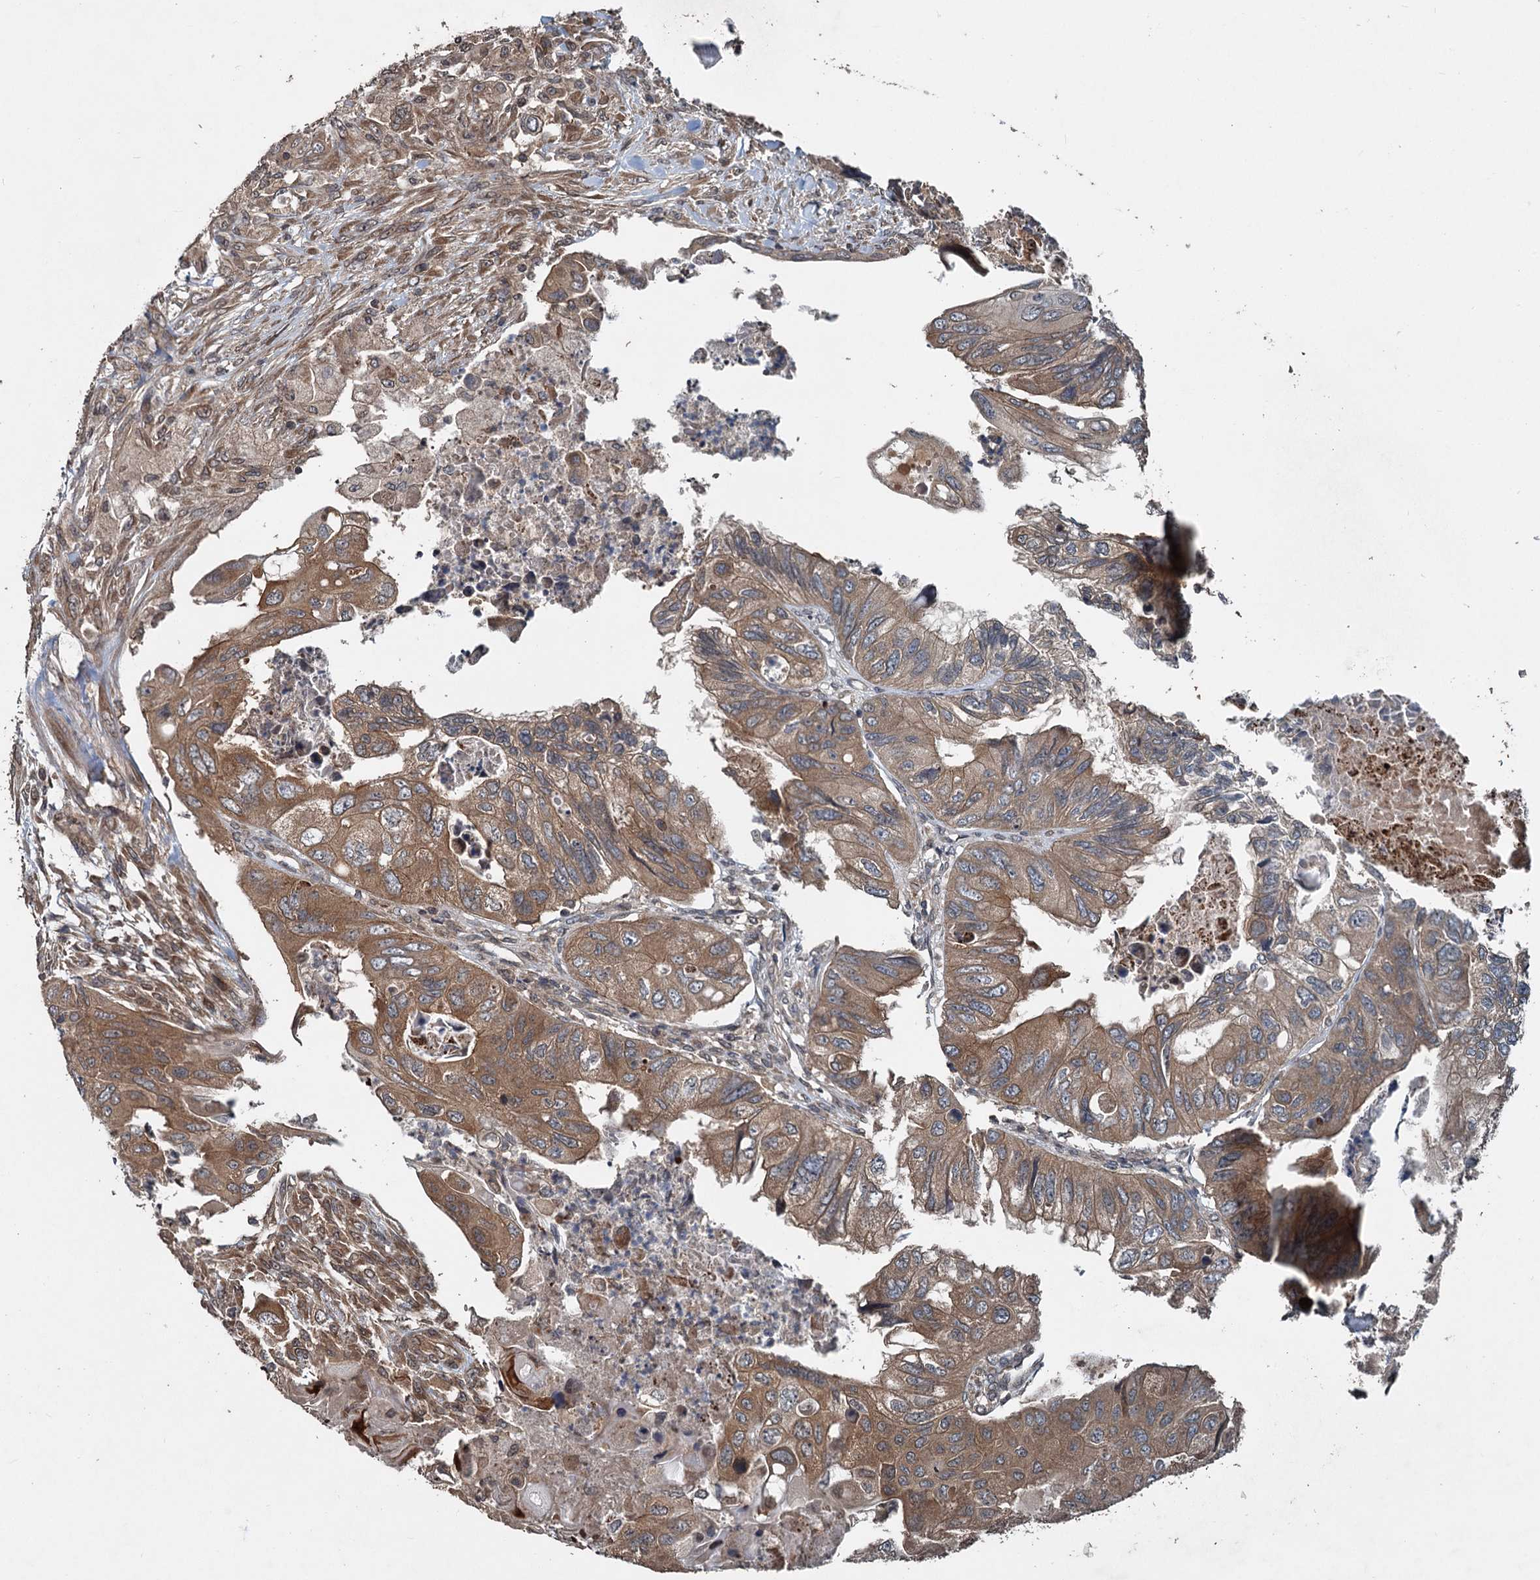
{"staining": {"intensity": "moderate", "quantity": ">75%", "location": "cytoplasmic/membranous"}, "tissue": "colorectal cancer", "cell_type": "Tumor cells", "image_type": "cancer", "snomed": [{"axis": "morphology", "description": "Adenocarcinoma, NOS"}, {"axis": "topography", "description": "Rectum"}], "caption": "IHC (DAB) staining of adenocarcinoma (colorectal) shows moderate cytoplasmic/membranous protein expression in about >75% of tumor cells.", "gene": "N4BP2L2", "patient": {"sex": "male", "age": 63}}